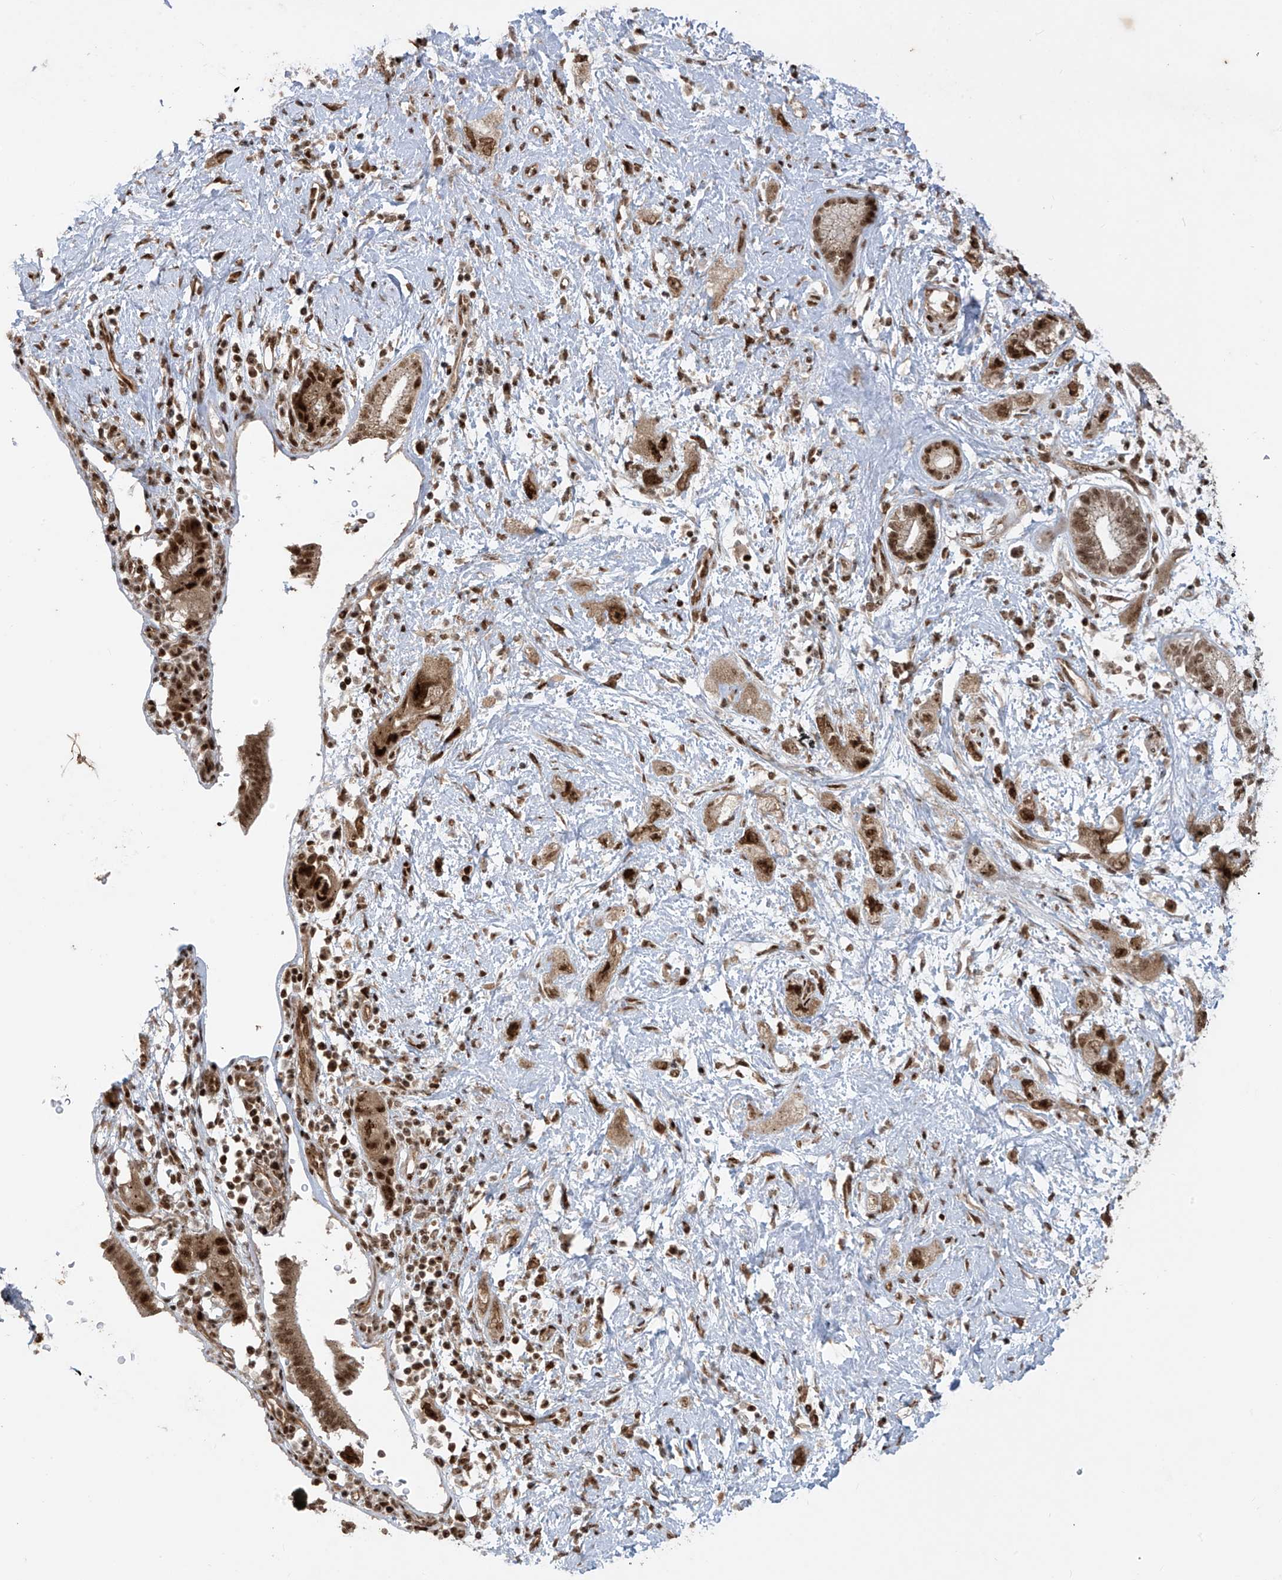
{"staining": {"intensity": "strong", "quantity": ">75%", "location": "nuclear"}, "tissue": "pancreatic cancer", "cell_type": "Tumor cells", "image_type": "cancer", "snomed": [{"axis": "morphology", "description": "Adenocarcinoma, NOS"}, {"axis": "topography", "description": "Pancreas"}], "caption": "Pancreatic adenocarcinoma stained with immunohistochemistry reveals strong nuclear positivity in approximately >75% of tumor cells. The staining was performed using DAB, with brown indicating positive protein expression. Nuclei are stained blue with hematoxylin.", "gene": "ARHGEF3", "patient": {"sex": "female", "age": 73}}